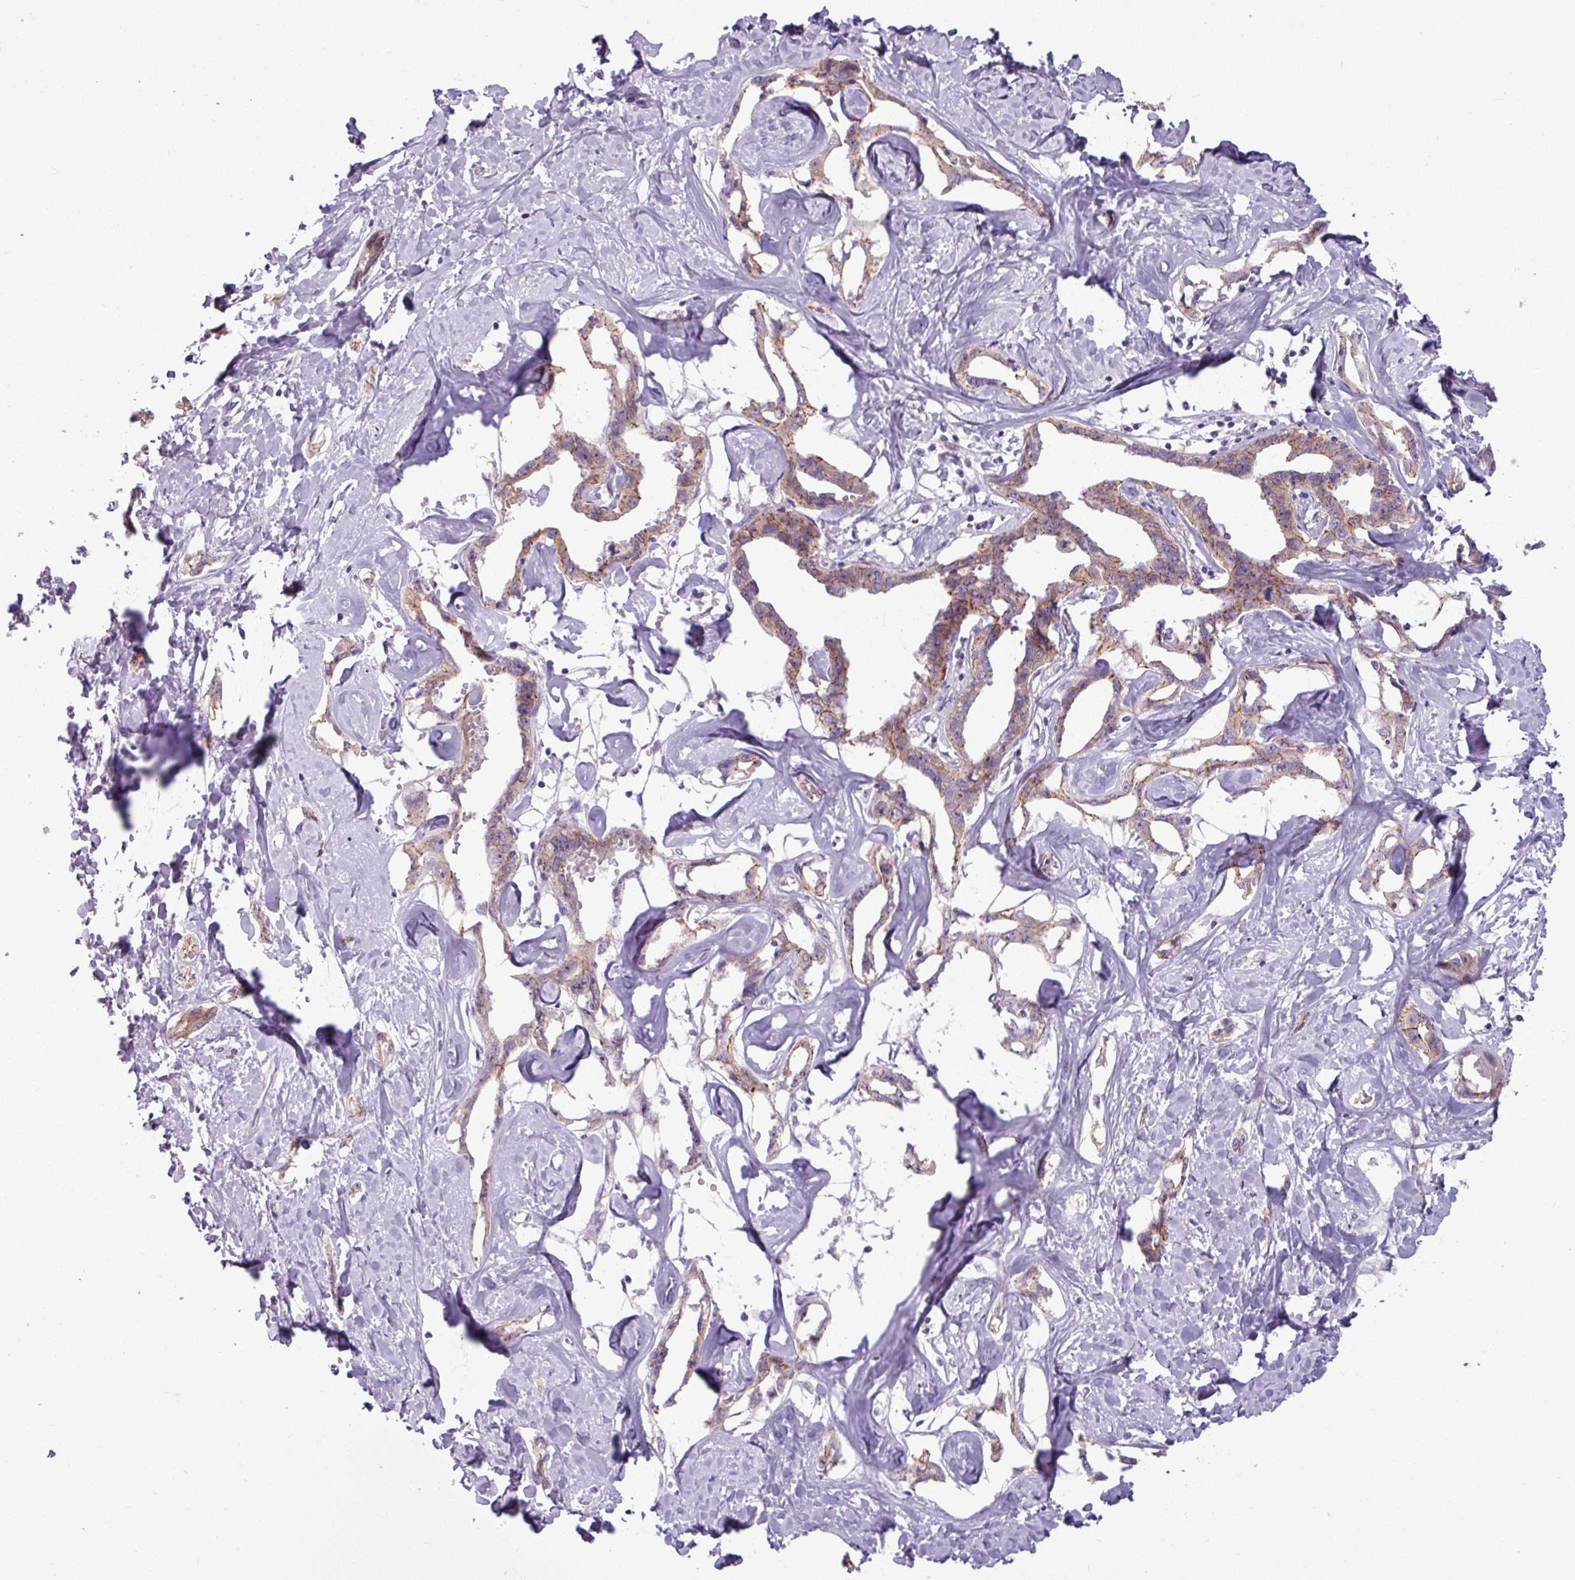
{"staining": {"intensity": "moderate", "quantity": "25%-75%", "location": "cytoplasmic/membranous"}, "tissue": "liver cancer", "cell_type": "Tumor cells", "image_type": "cancer", "snomed": [{"axis": "morphology", "description": "Cholangiocarcinoma"}, {"axis": "topography", "description": "Liver"}], "caption": "Immunohistochemical staining of liver cancer (cholangiocarcinoma) reveals moderate cytoplasmic/membranous protein positivity in approximately 25%-75% of tumor cells. The staining was performed using DAB (3,3'-diaminobenzidine) to visualize the protein expression in brown, while the nuclei were stained in blue with hematoxylin (Magnification: 20x).", "gene": "PNMA6A", "patient": {"sex": "male", "age": 59}}